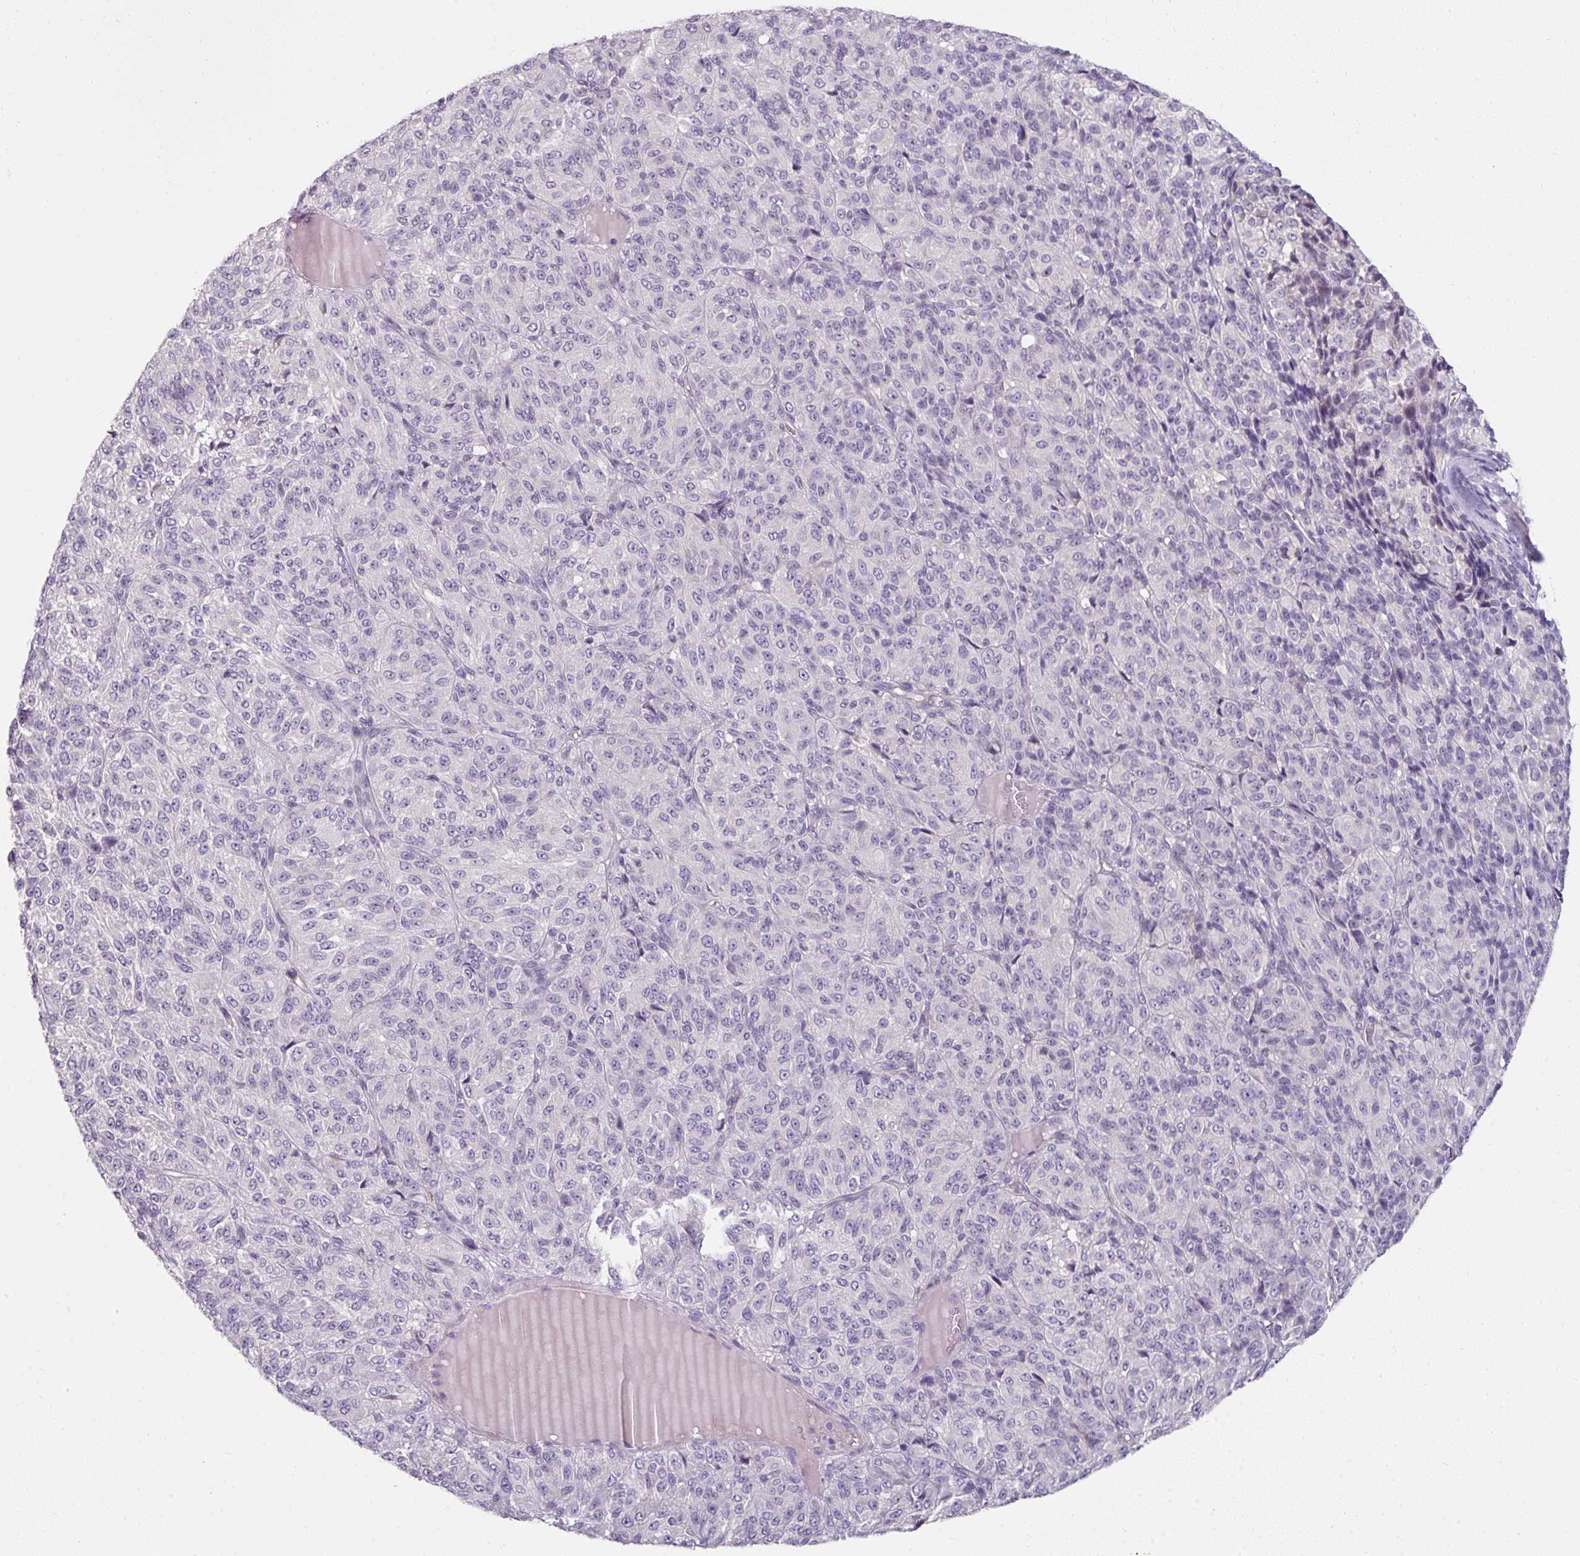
{"staining": {"intensity": "negative", "quantity": "none", "location": "none"}, "tissue": "melanoma", "cell_type": "Tumor cells", "image_type": "cancer", "snomed": [{"axis": "morphology", "description": "Malignant melanoma, Metastatic site"}, {"axis": "topography", "description": "Brain"}], "caption": "This is an immunohistochemistry (IHC) micrograph of malignant melanoma (metastatic site). There is no expression in tumor cells.", "gene": "FHAD1", "patient": {"sex": "female", "age": 56}}